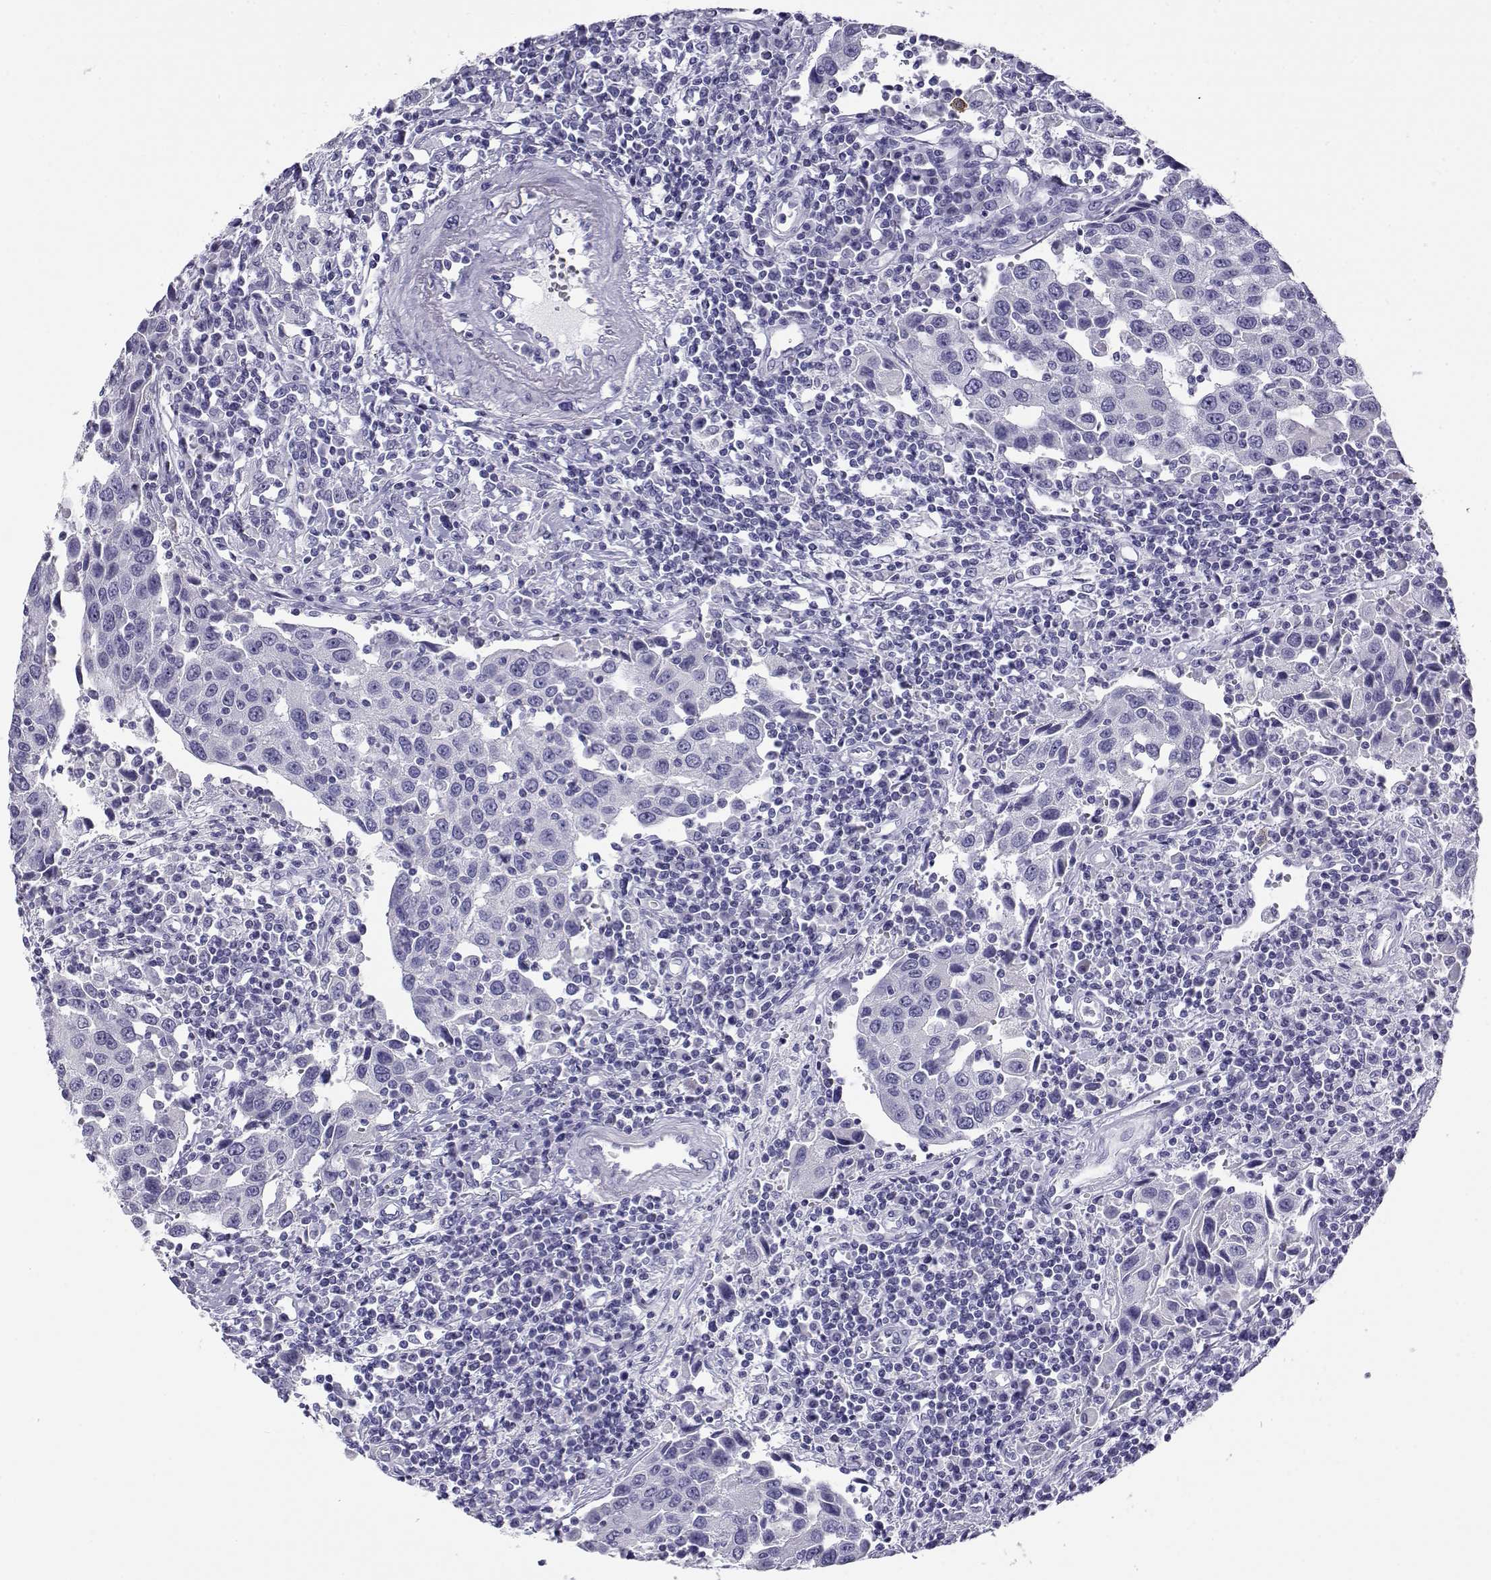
{"staining": {"intensity": "negative", "quantity": "none", "location": "none"}, "tissue": "urothelial cancer", "cell_type": "Tumor cells", "image_type": "cancer", "snomed": [{"axis": "morphology", "description": "Urothelial carcinoma, High grade"}, {"axis": "topography", "description": "Urinary bladder"}], "caption": "Immunohistochemistry (IHC) of human urothelial carcinoma (high-grade) shows no positivity in tumor cells.", "gene": "CABS1", "patient": {"sex": "female", "age": 85}}